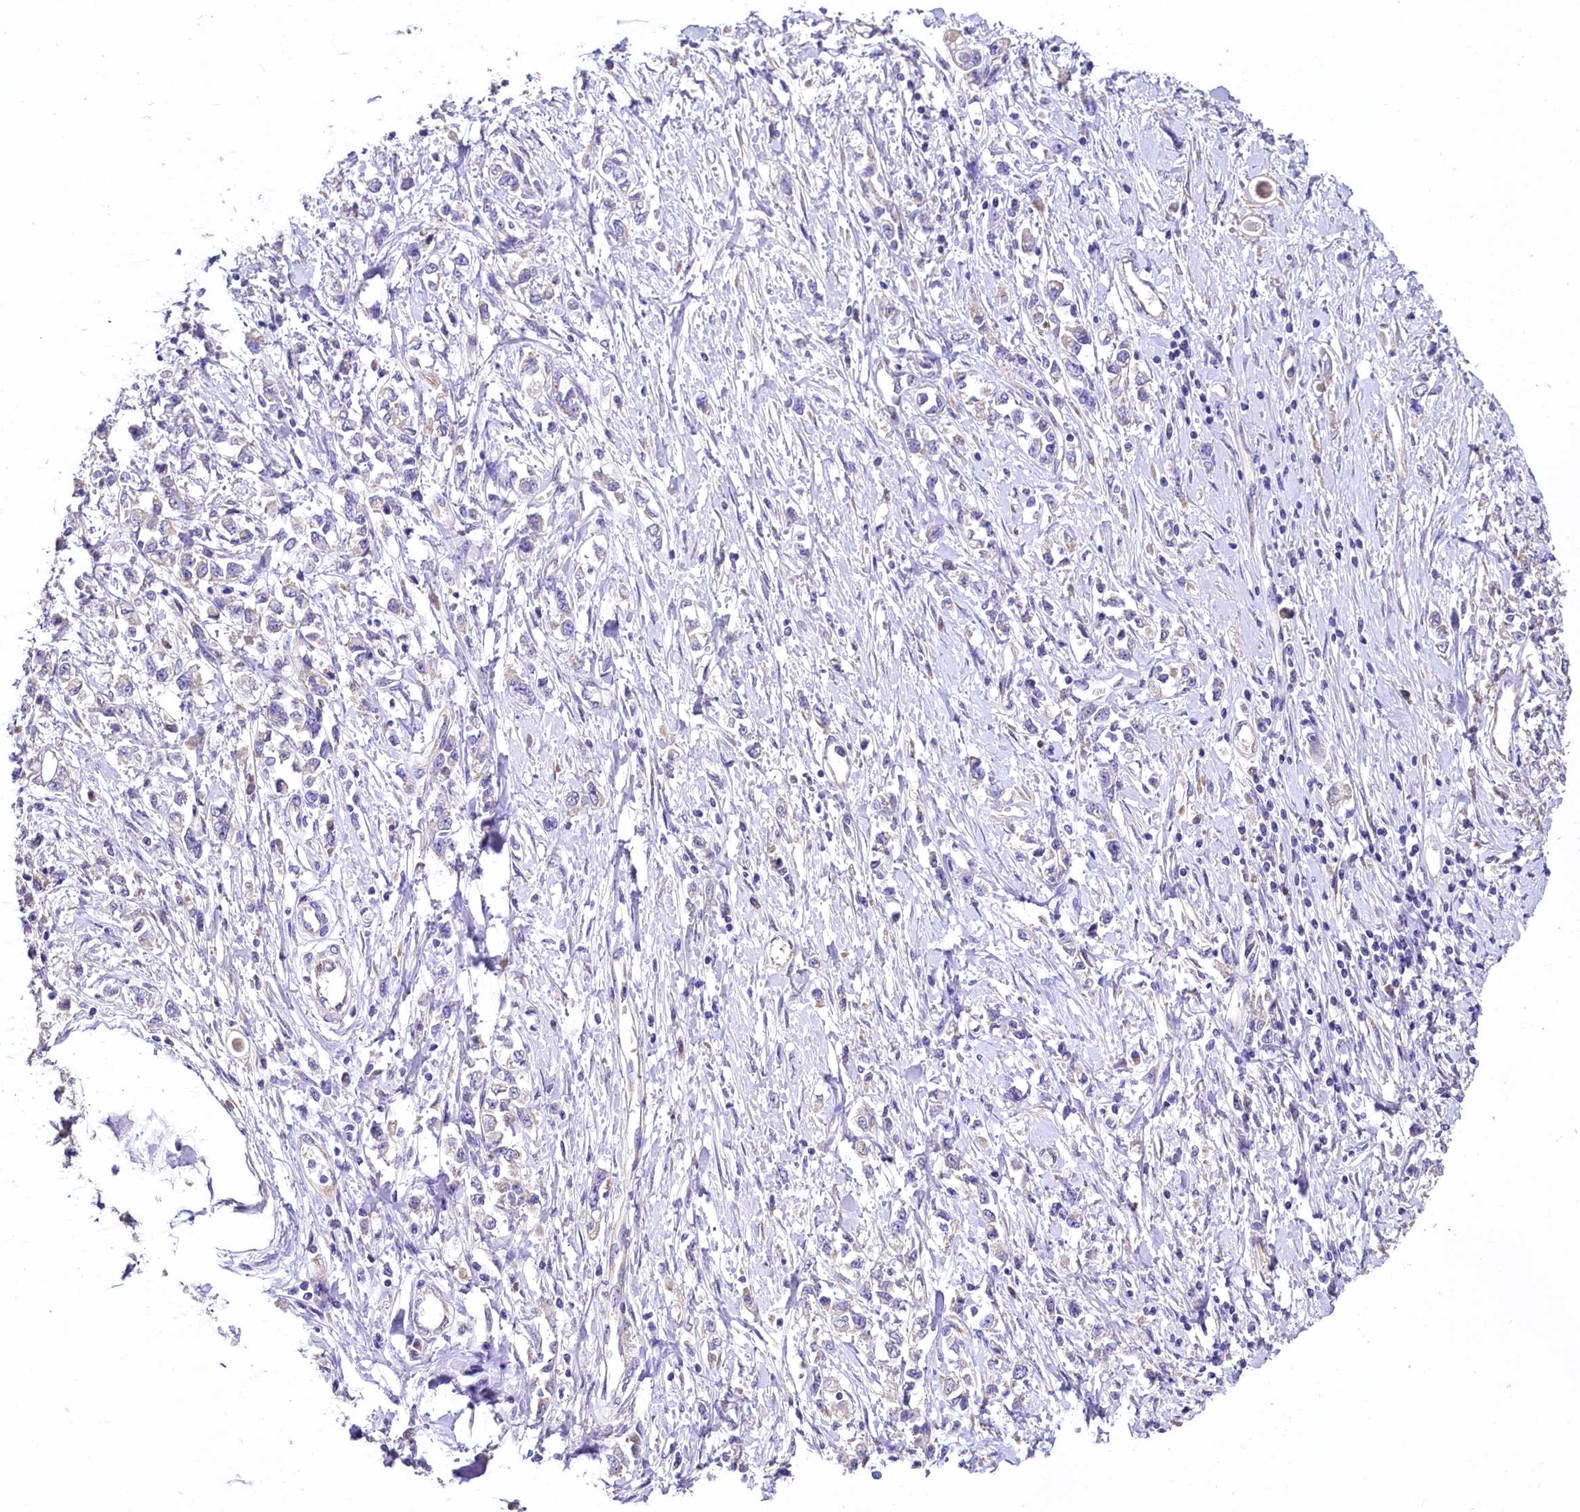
{"staining": {"intensity": "negative", "quantity": "none", "location": "none"}, "tissue": "stomach cancer", "cell_type": "Tumor cells", "image_type": "cancer", "snomed": [{"axis": "morphology", "description": "Adenocarcinoma, NOS"}, {"axis": "topography", "description": "Stomach"}], "caption": "This histopathology image is of stomach cancer stained with immunohistochemistry (IHC) to label a protein in brown with the nuclei are counter-stained blue. There is no staining in tumor cells.", "gene": "QARS1", "patient": {"sex": "female", "age": 76}}